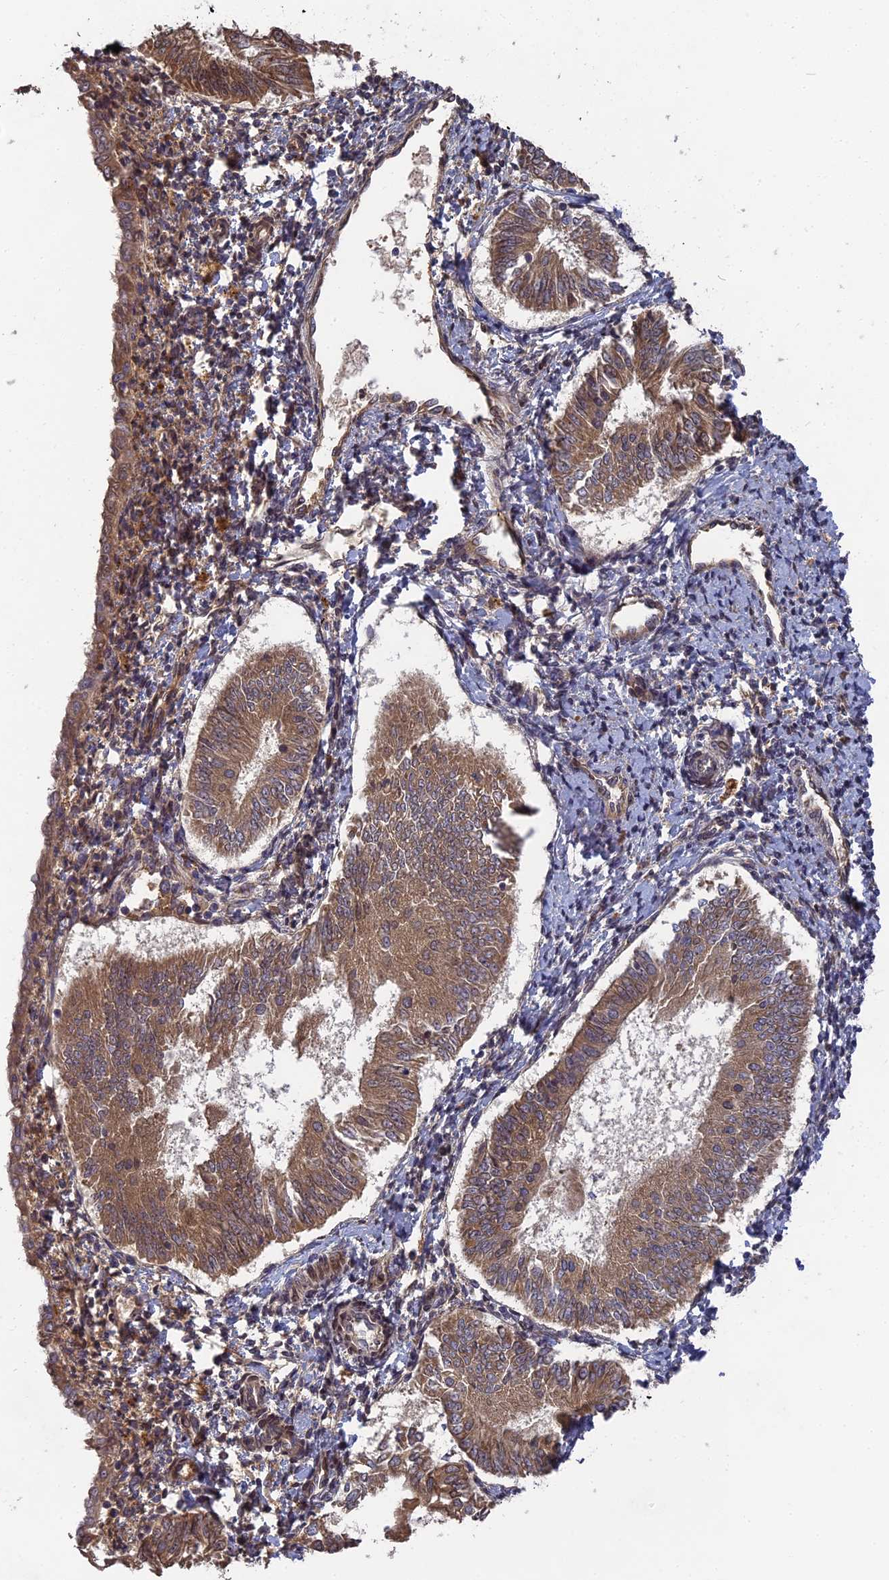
{"staining": {"intensity": "moderate", "quantity": ">75%", "location": "cytoplasmic/membranous"}, "tissue": "endometrial cancer", "cell_type": "Tumor cells", "image_type": "cancer", "snomed": [{"axis": "morphology", "description": "Adenocarcinoma, NOS"}, {"axis": "topography", "description": "Endometrium"}], "caption": "IHC of endometrial cancer reveals medium levels of moderate cytoplasmic/membranous staining in approximately >75% of tumor cells.", "gene": "TMUB2", "patient": {"sex": "female", "age": 58}}